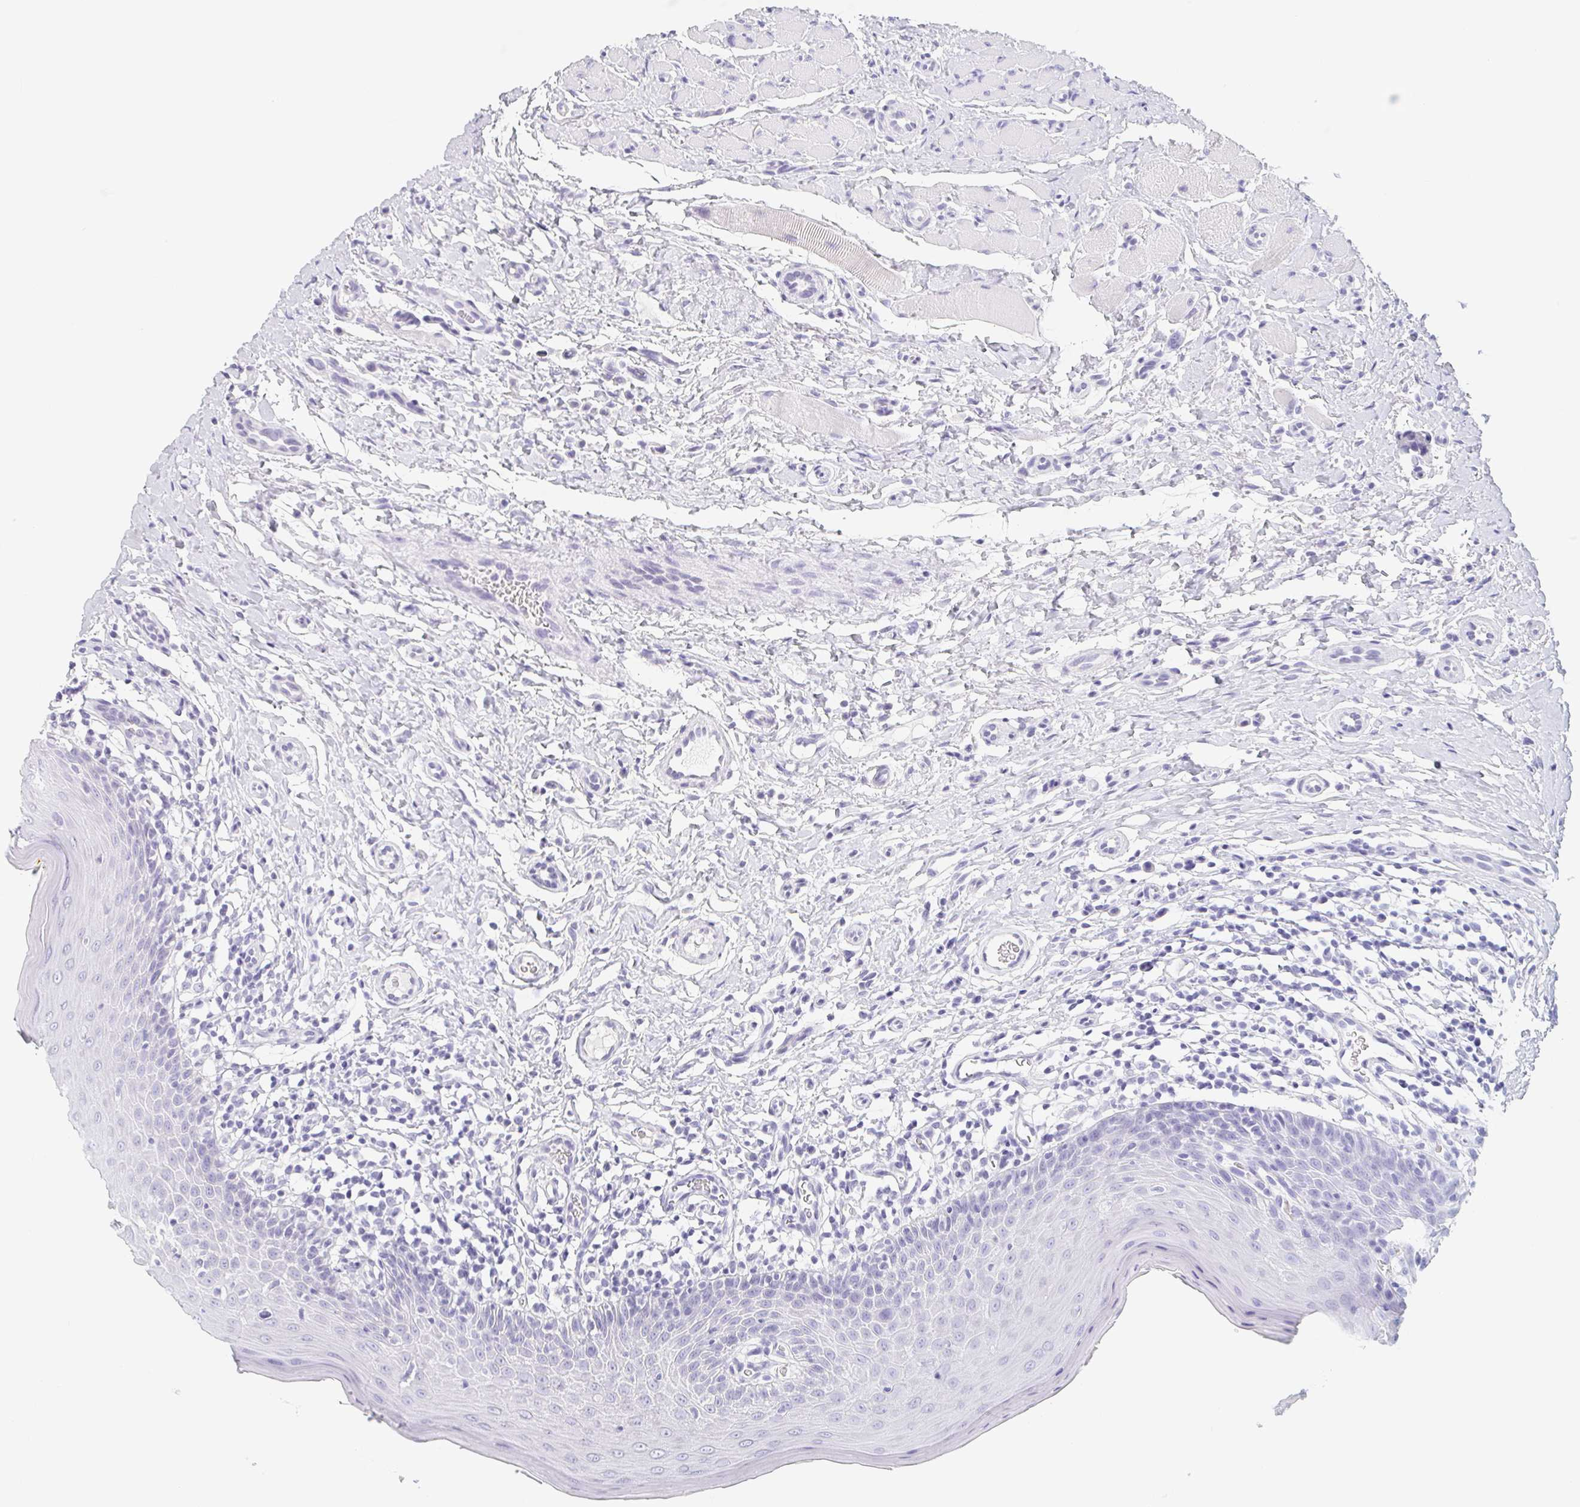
{"staining": {"intensity": "negative", "quantity": "none", "location": "none"}, "tissue": "oral mucosa", "cell_type": "Squamous epithelial cells", "image_type": "normal", "snomed": [{"axis": "morphology", "description": "Normal tissue, NOS"}, {"axis": "topography", "description": "Oral tissue"}, {"axis": "topography", "description": "Tounge, NOS"}], "caption": "This is a histopathology image of immunohistochemistry staining of normal oral mucosa, which shows no expression in squamous epithelial cells. (Brightfield microscopy of DAB IHC at high magnification).", "gene": "GLIPR1L1", "patient": {"sex": "female", "age": 58}}